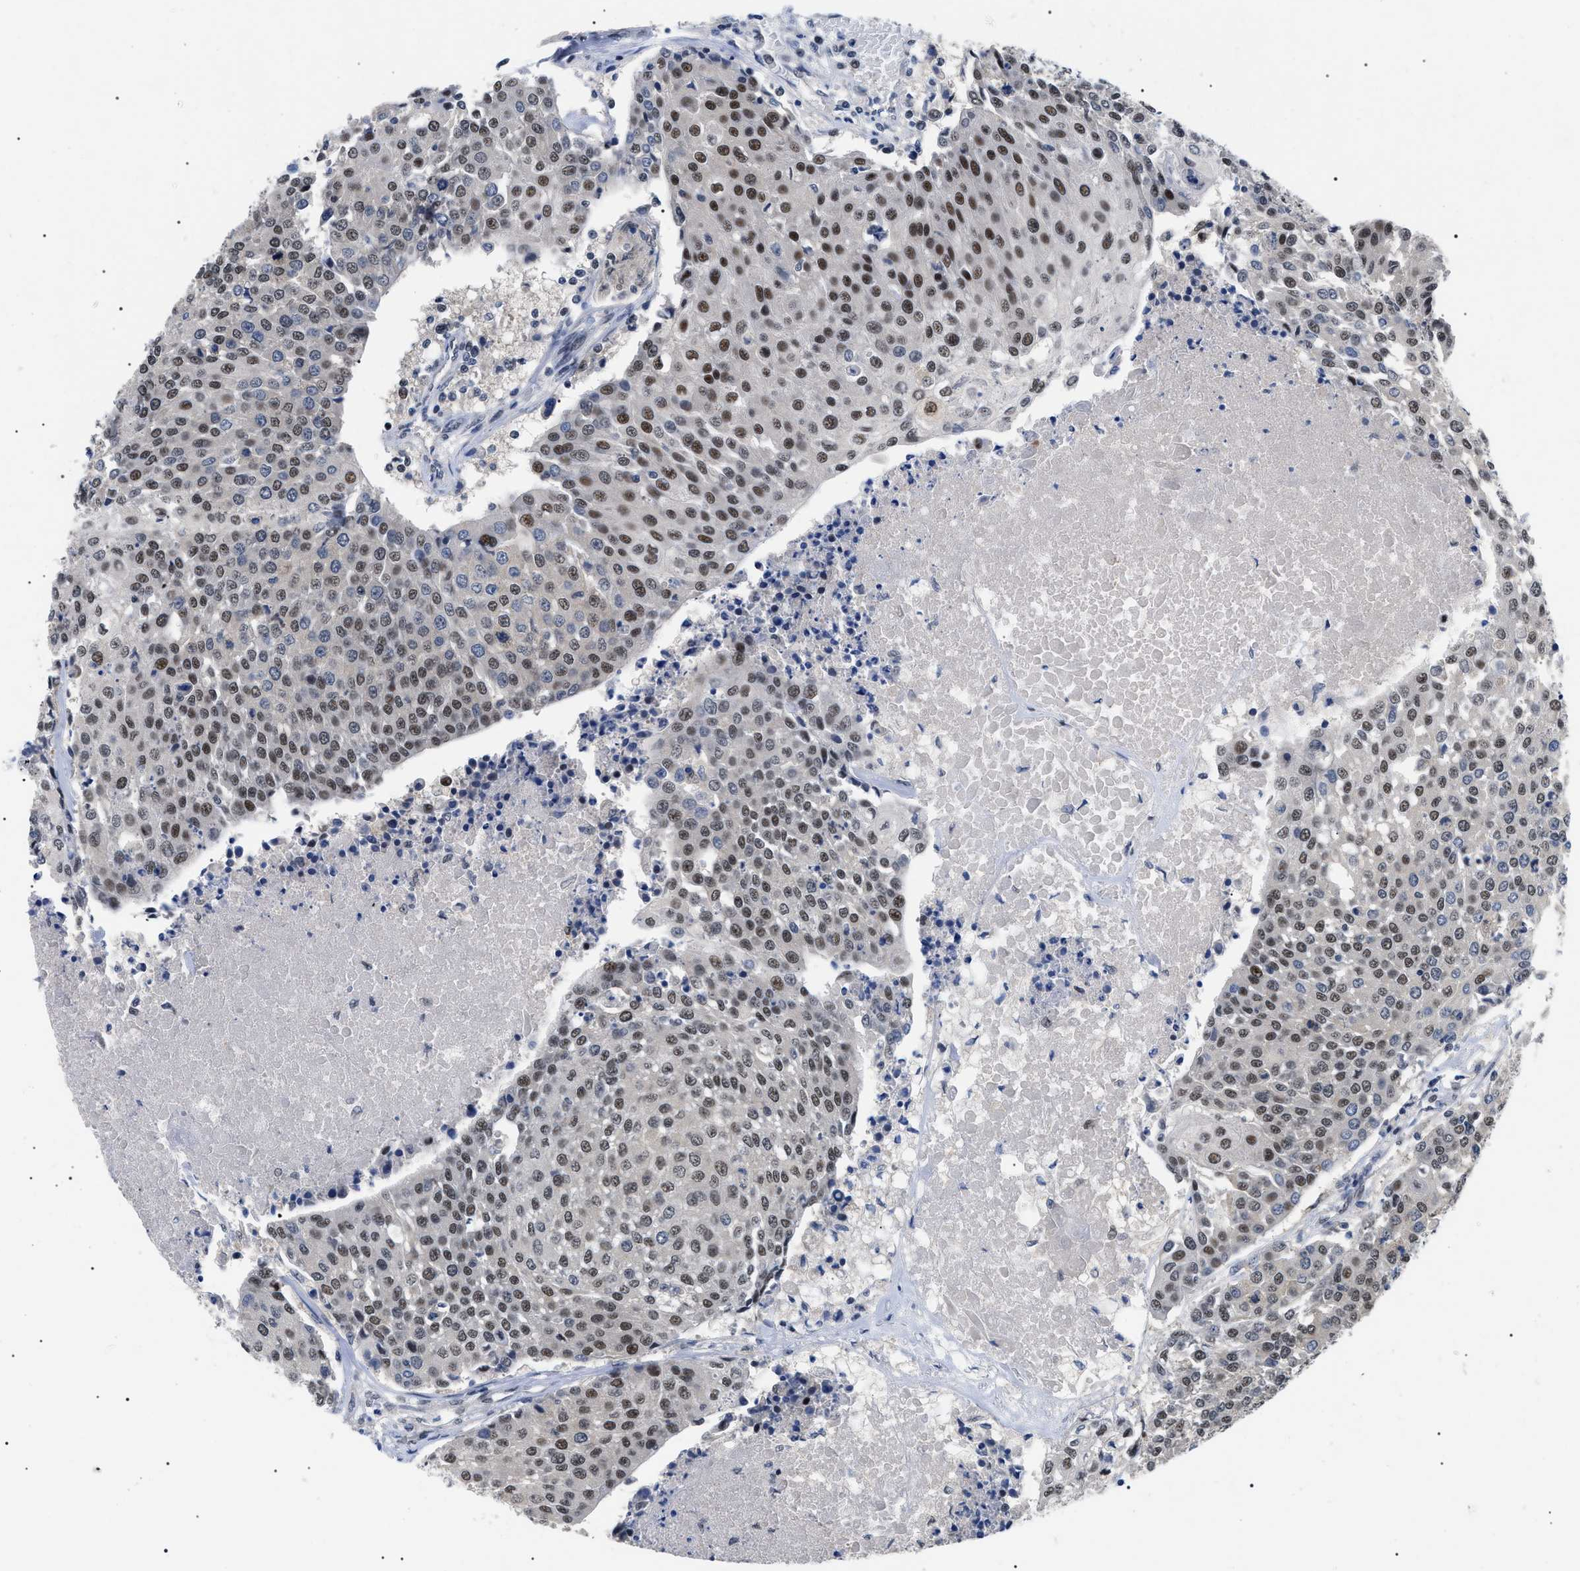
{"staining": {"intensity": "moderate", "quantity": ">75%", "location": "nuclear"}, "tissue": "urothelial cancer", "cell_type": "Tumor cells", "image_type": "cancer", "snomed": [{"axis": "morphology", "description": "Urothelial carcinoma, High grade"}, {"axis": "topography", "description": "Urinary bladder"}], "caption": "Protein analysis of urothelial cancer tissue shows moderate nuclear positivity in approximately >75% of tumor cells. The protein is shown in brown color, while the nuclei are stained blue.", "gene": "GARRE1", "patient": {"sex": "female", "age": 85}}